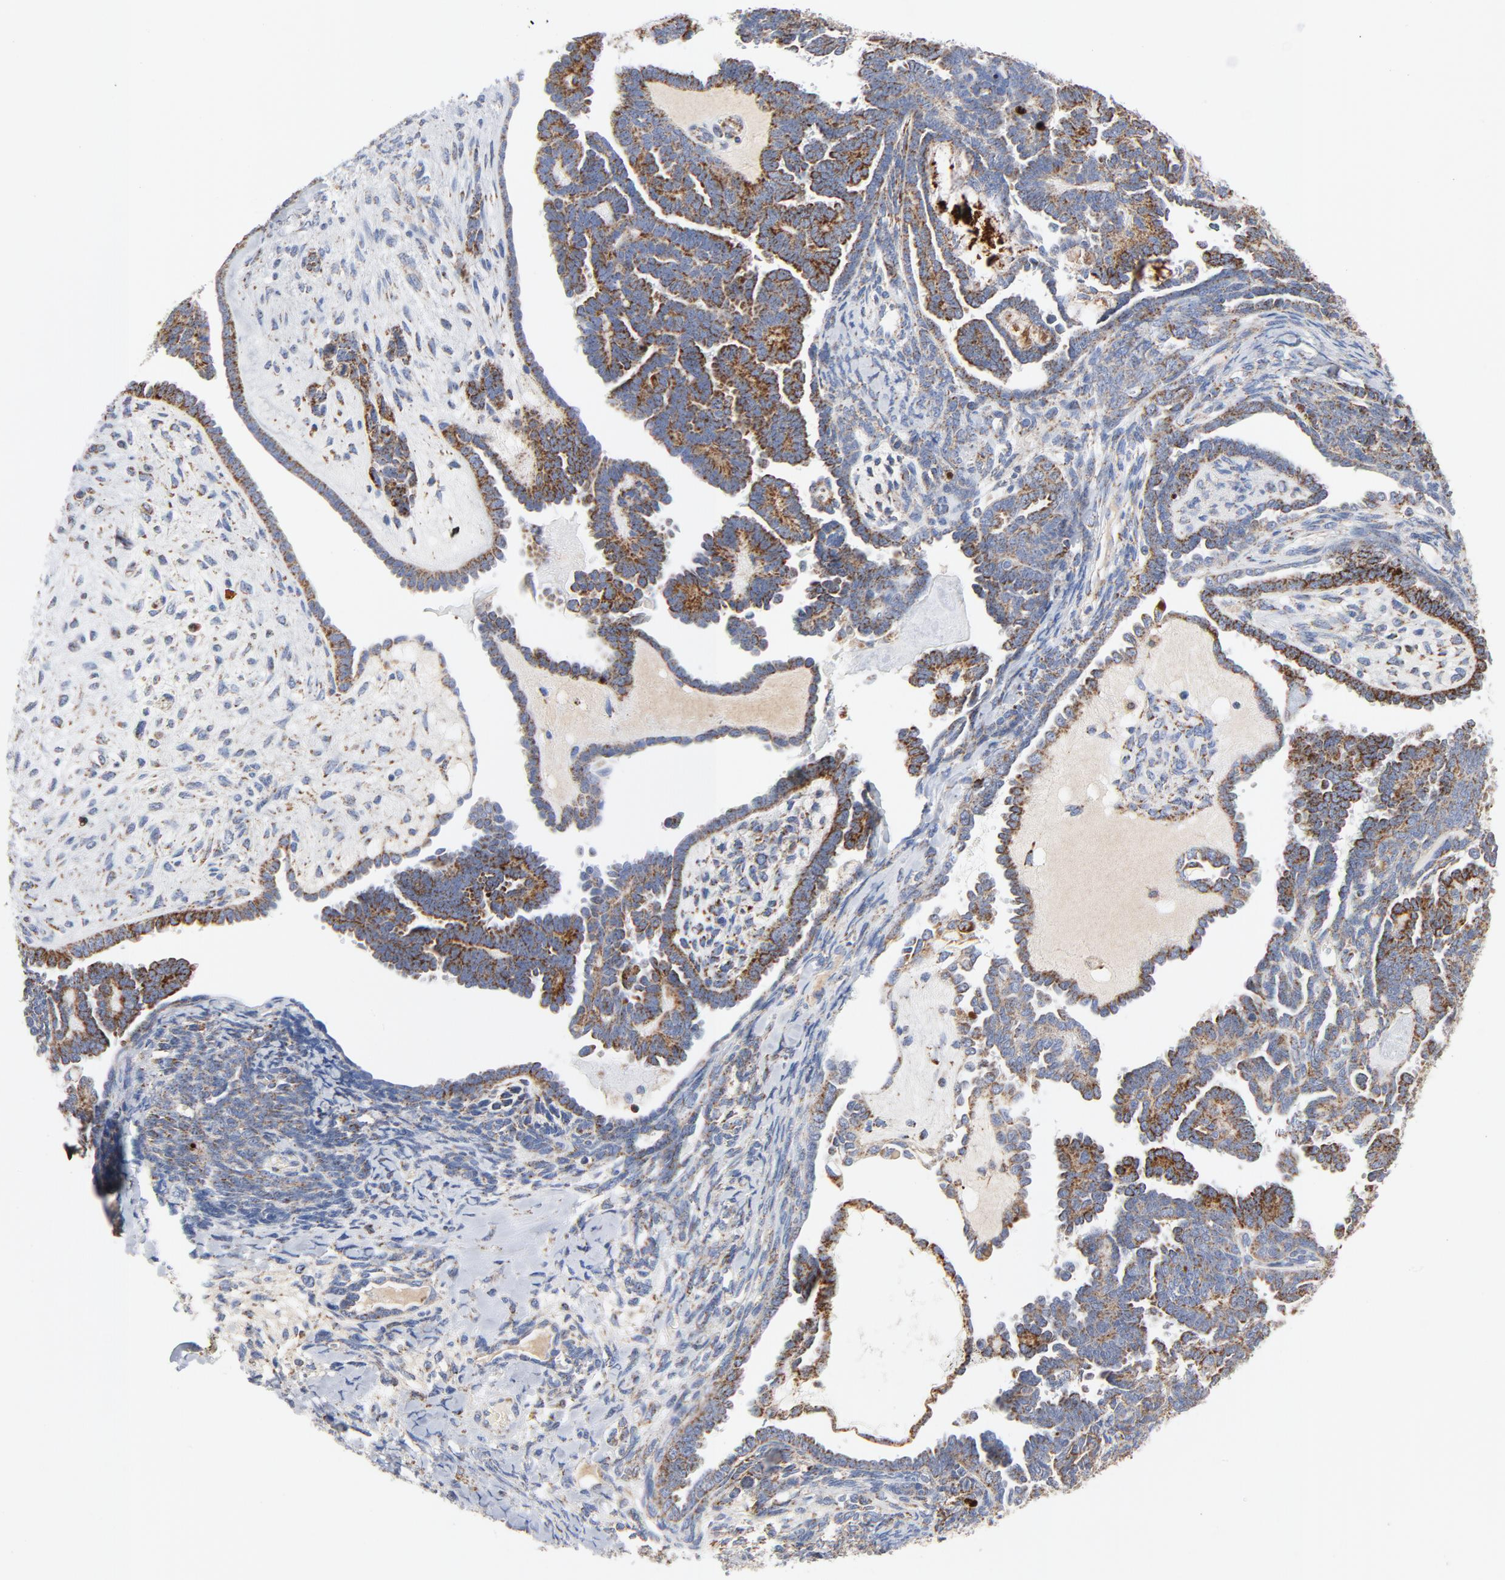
{"staining": {"intensity": "strong", "quantity": ">75%", "location": "cytoplasmic/membranous"}, "tissue": "endometrial cancer", "cell_type": "Tumor cells", "image_type": "cancer", "snomed": [{"axis": "morphology", "description": "Neoplasm, malignant, NOS"}, {"axis": "topography", "description": "Endometrium"}], "caption": "Immunohistochemical staining of human endometrial malignant neoplasm reveals high levels of strong cytoplasmic/membranous staining in approximately >75% of tumor cells.", "gene": "DIABLO", "patient": {"sex": "female", "age": 74}}